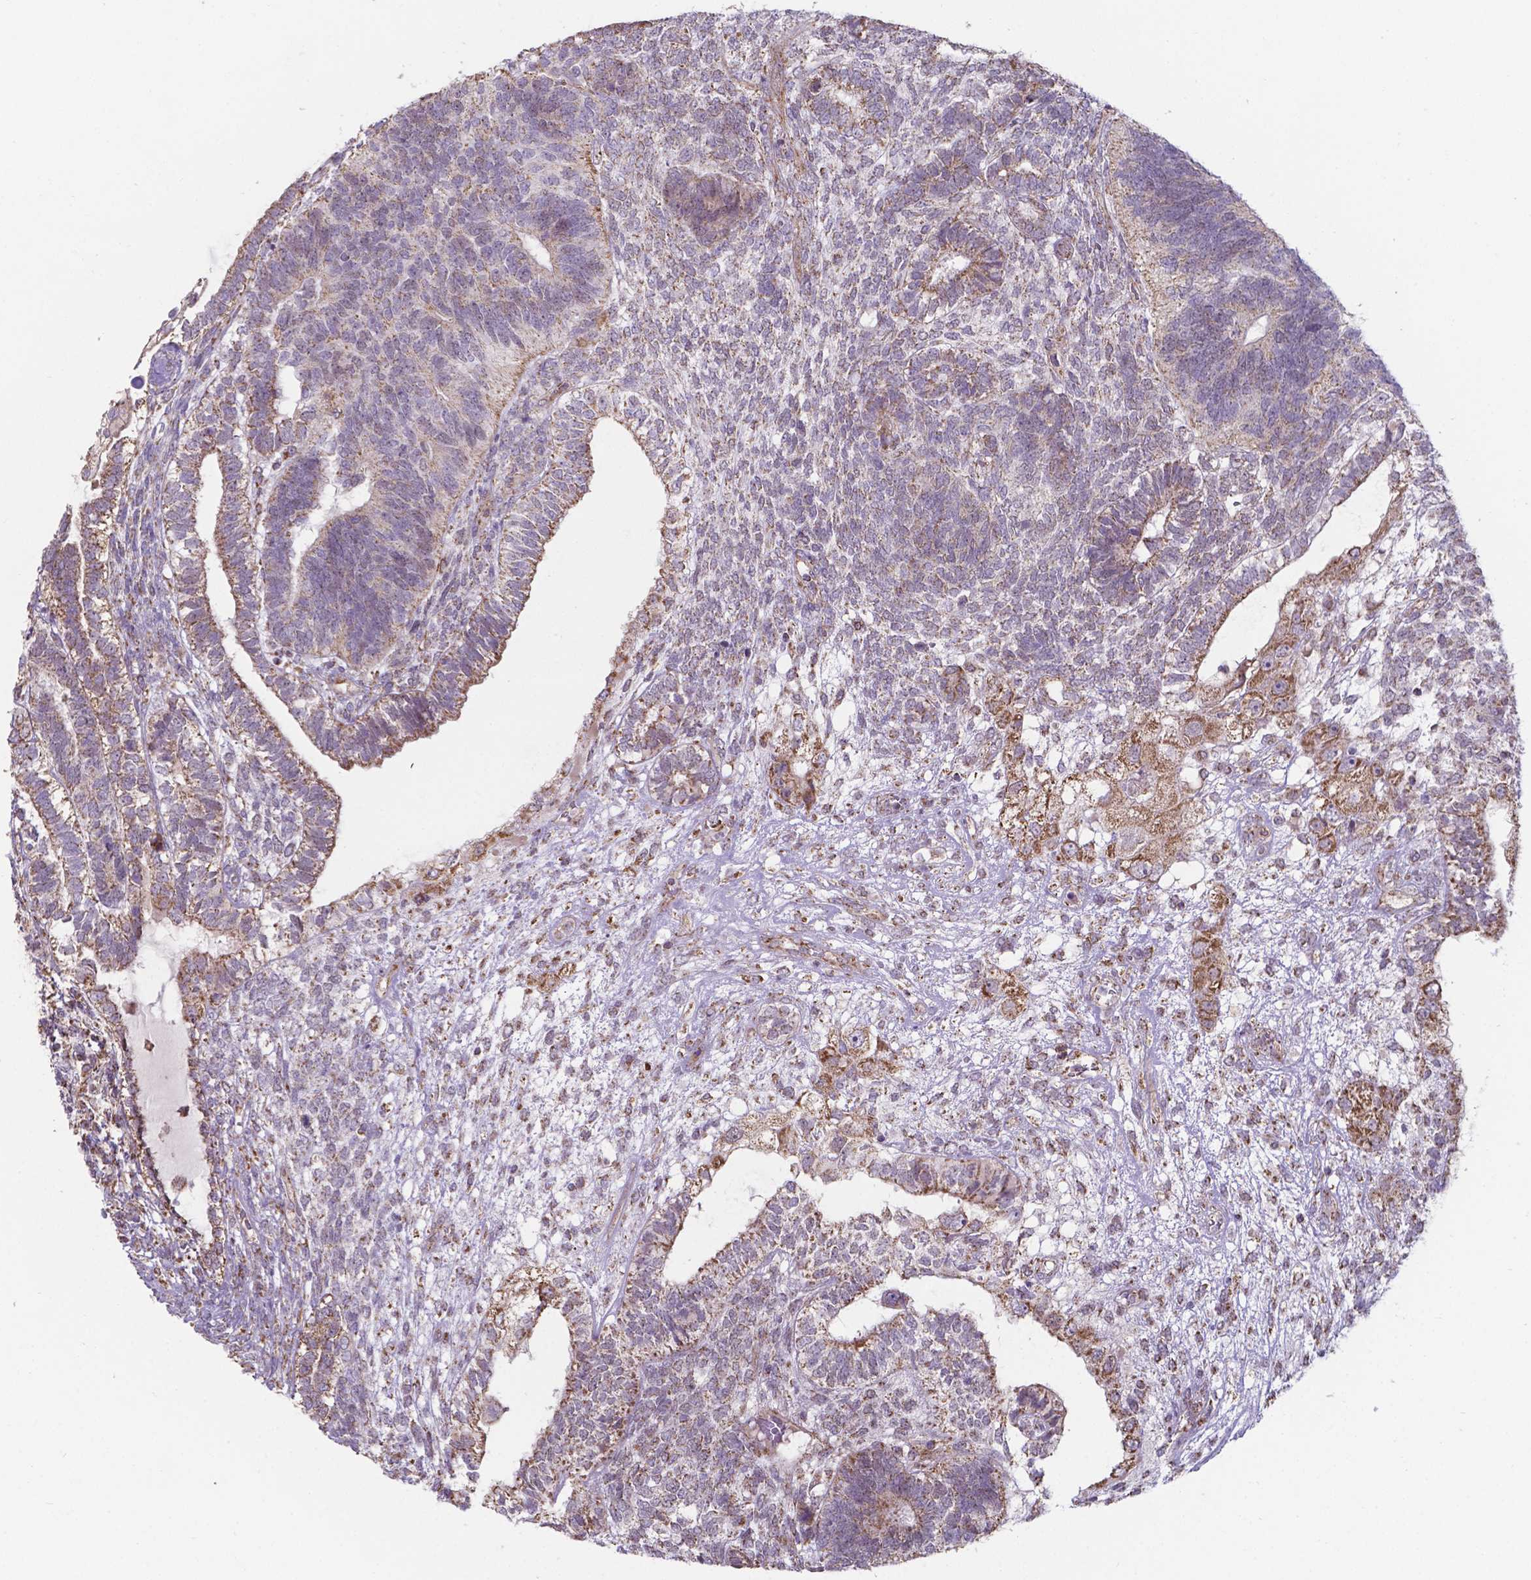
{"staining": {"intensity": "moderate", "quantity": "25%-75%", "location": "cytoplasmic/membranous"}, "tissue": "testis cancer", "cell_type": "Tumor cells", "image_type": "cancer", "snomed": [{"axis": "morphology", "description": "Seminoma, NOS"}, {"axis": "morphology", "description": "Carcinoma, Embryonal, NOS"}, {"axis": "topography", "description": "Testis"}], "caption": "A brown stain labels moderate cytoplasmic/membranous expression of a protein in human testis cancer tumor cells.", "gene": "FAM114A1", "patient": {"sex": "male", "age": 41}}